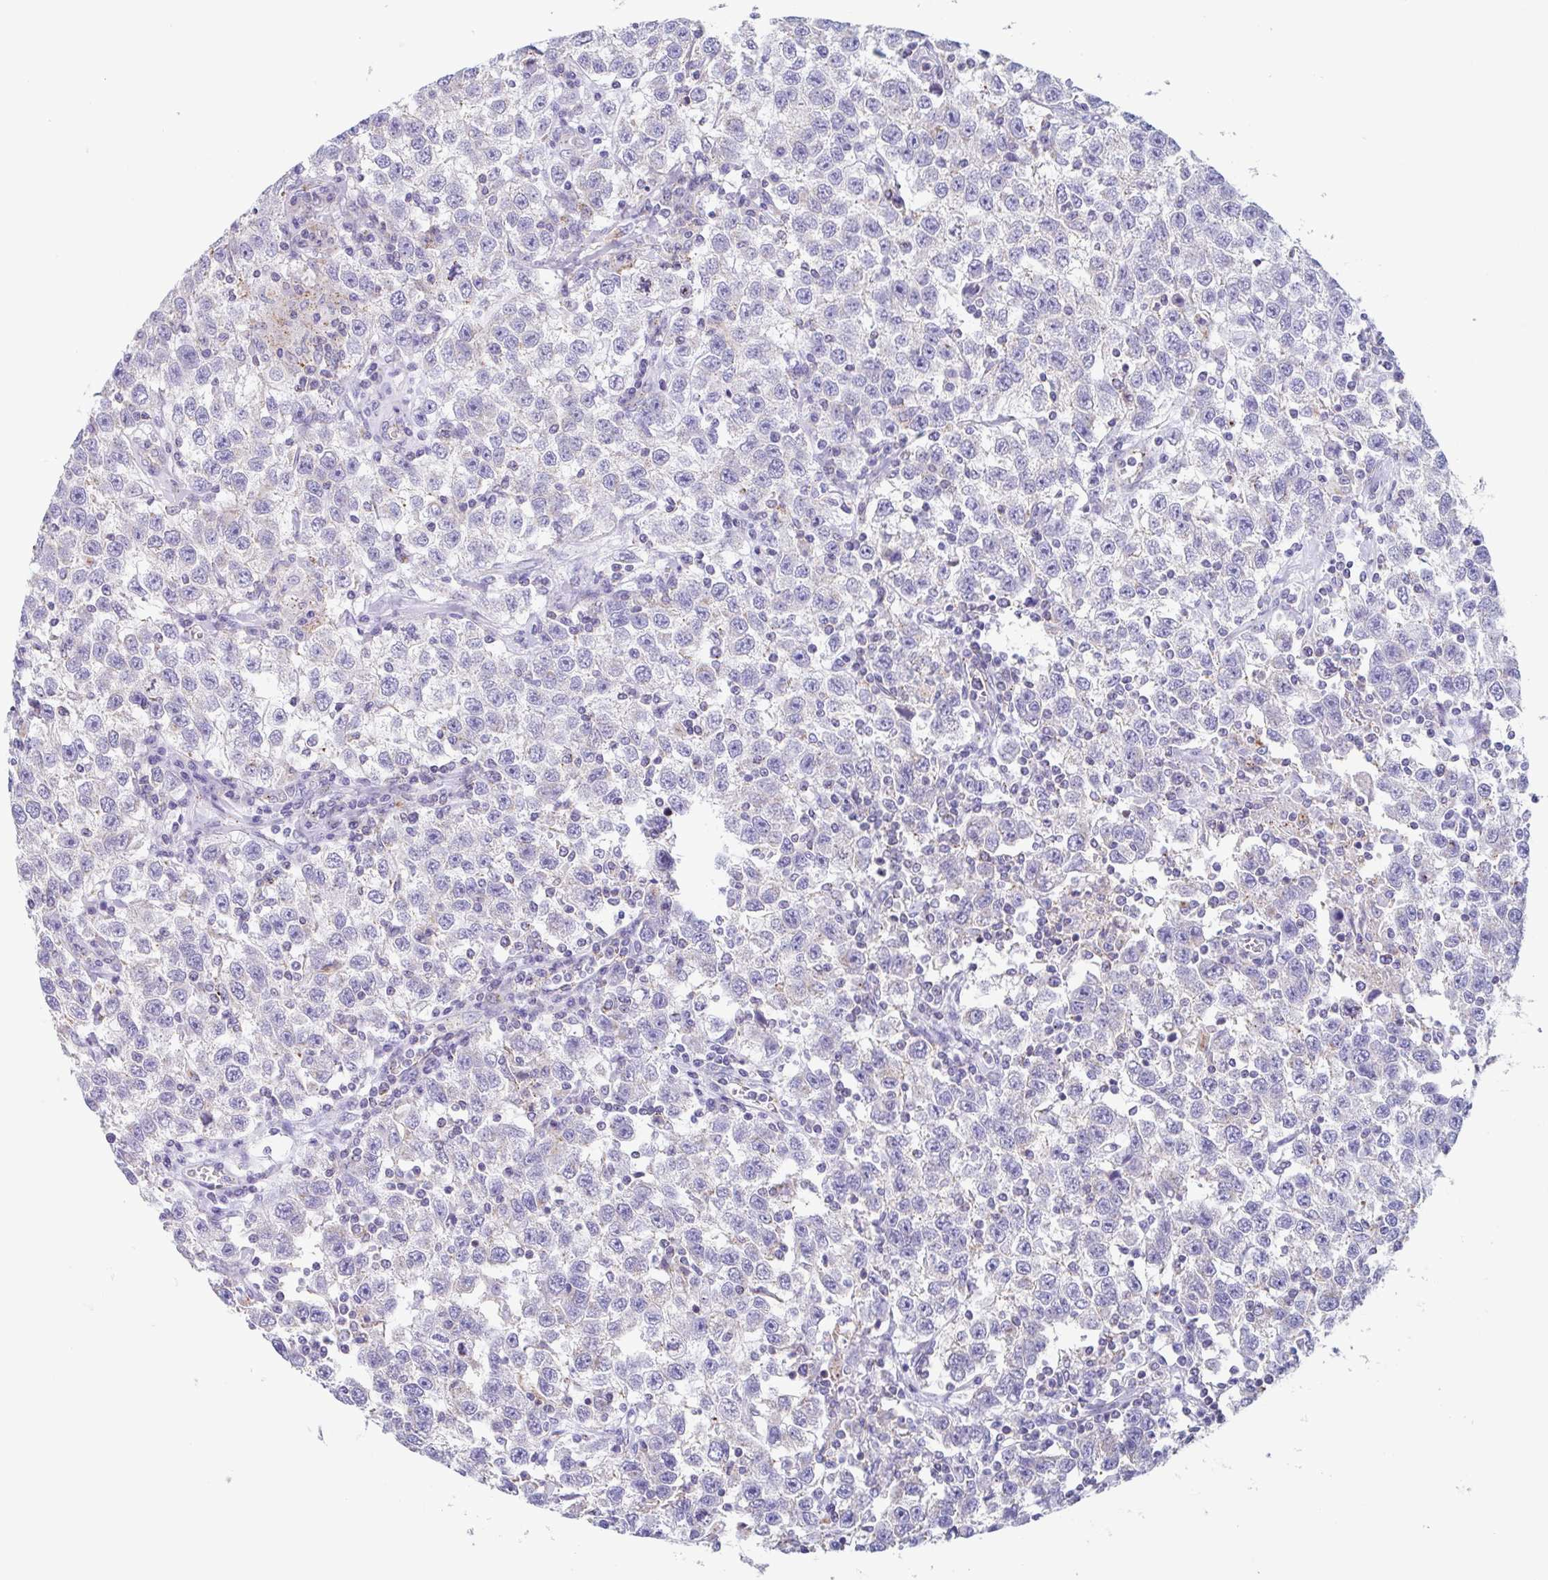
{"staining": {"intensity": "negative", "quantity": "none", "location": "none"}, "tissue": "testis cancer", "cell_type": "Tumor cells", "image_type": "cancer", "snomed": [{"axis": "morphology", "description": "Seminoma, NOS"}, {"axis": "topography", "description": "Testis"}], "caption": "The histopathology image reveals no staining of tumor cells in testis cancer. (DAB (3,3'-diaminobenzidine) IHC with hematoxylin counter stain).", "gene": "CHMP5", "patient": {"sex": "male", "age": 41}}